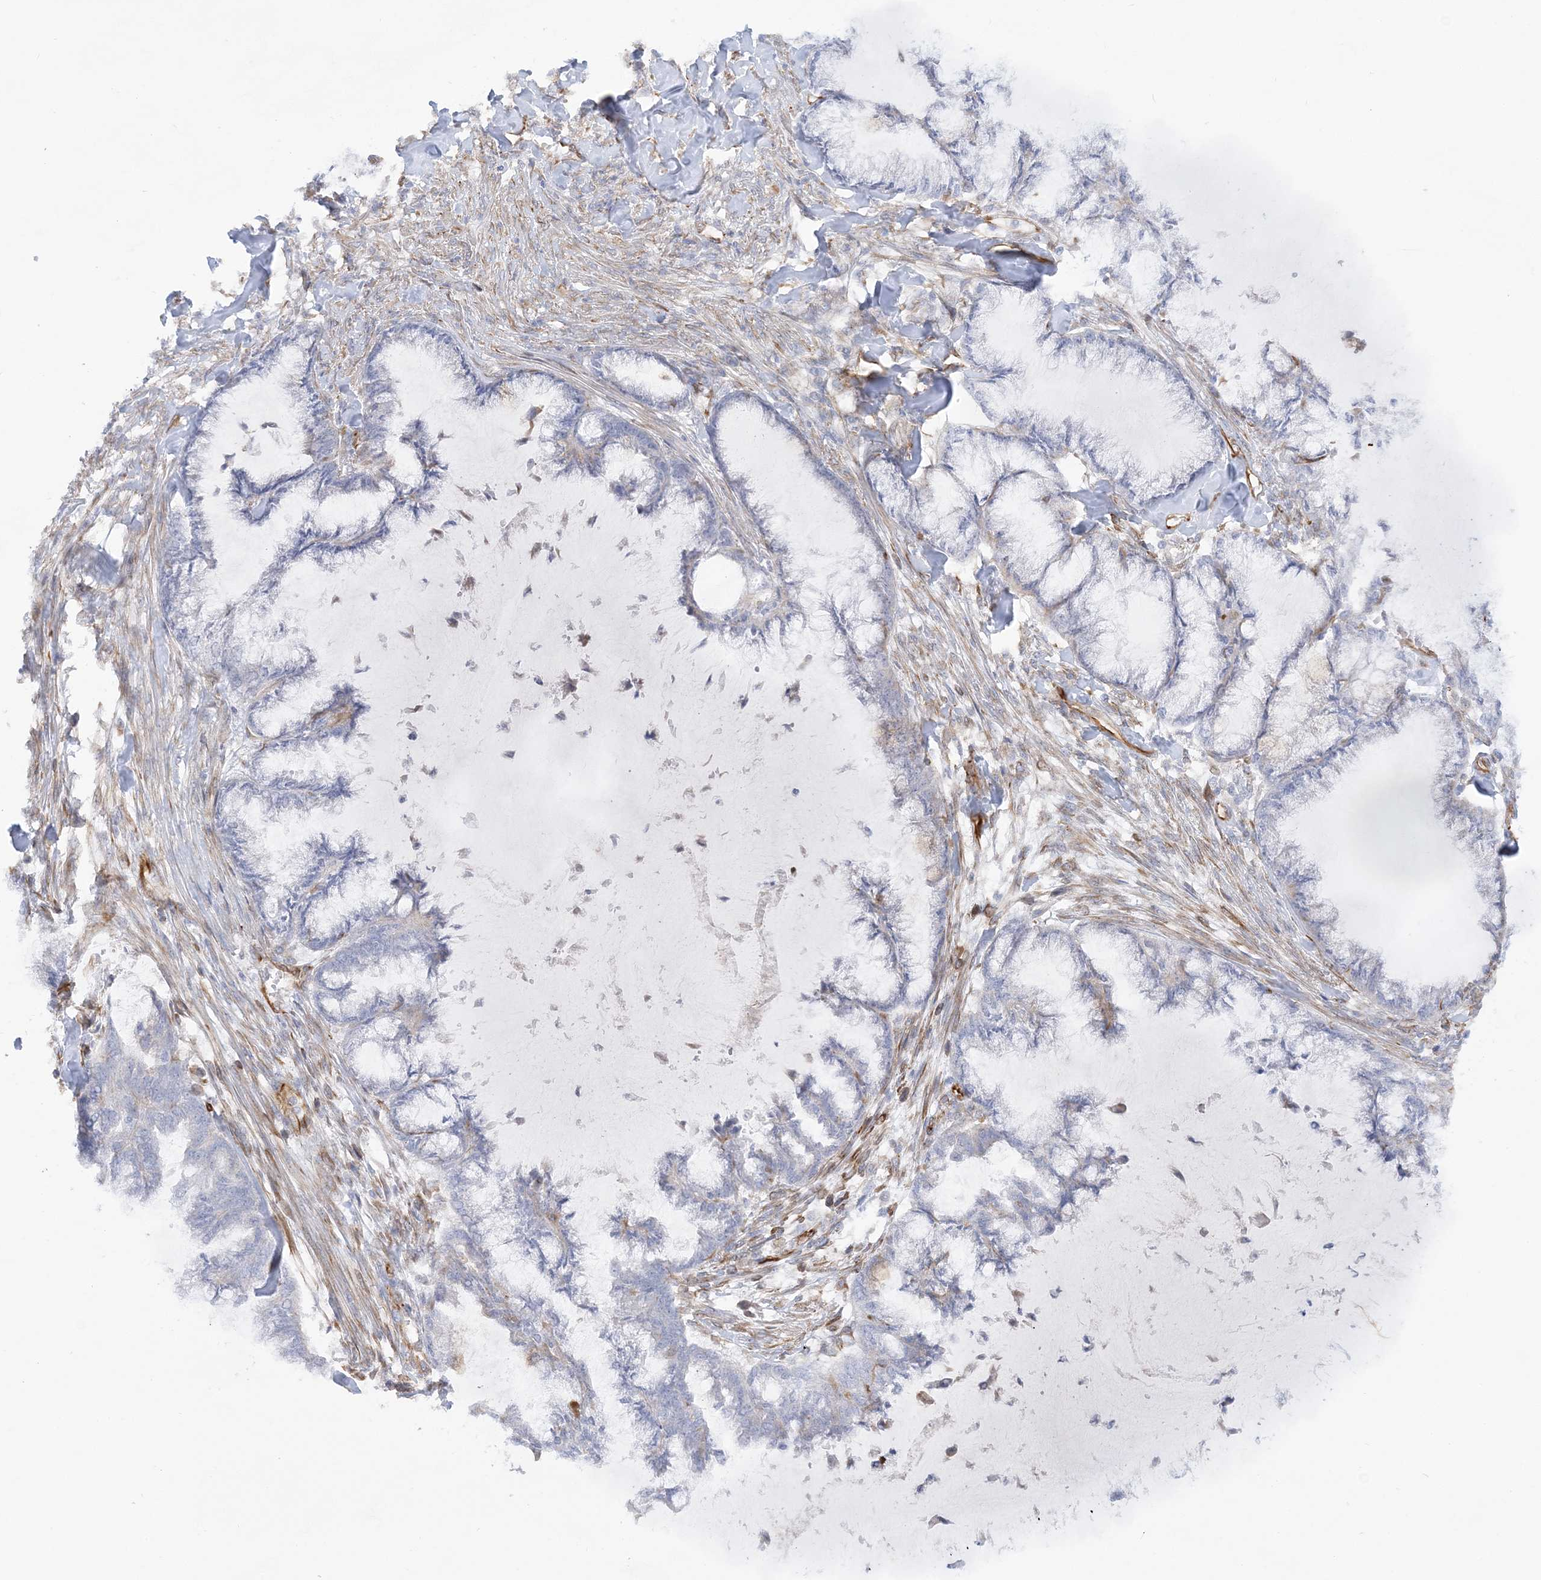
{"staining": {"intensity": "negative", "quantity": "none", "location": "none"}, "tissue": "endometrial cancer", "cell_type": "Tumor cells", "image_type": "cancer", "snomed": [{"axis": "morphology", "description": "Adenocarcinoma, NOS"}, {"axis": "topography", "description": "Endometrium"}], "caption": "This is an IHC photomicrograph of endometrial cancer. There is no positivity in tumor cells.", "gene": "SCLT1", "patient": {"sex": "female", "age": 86}}